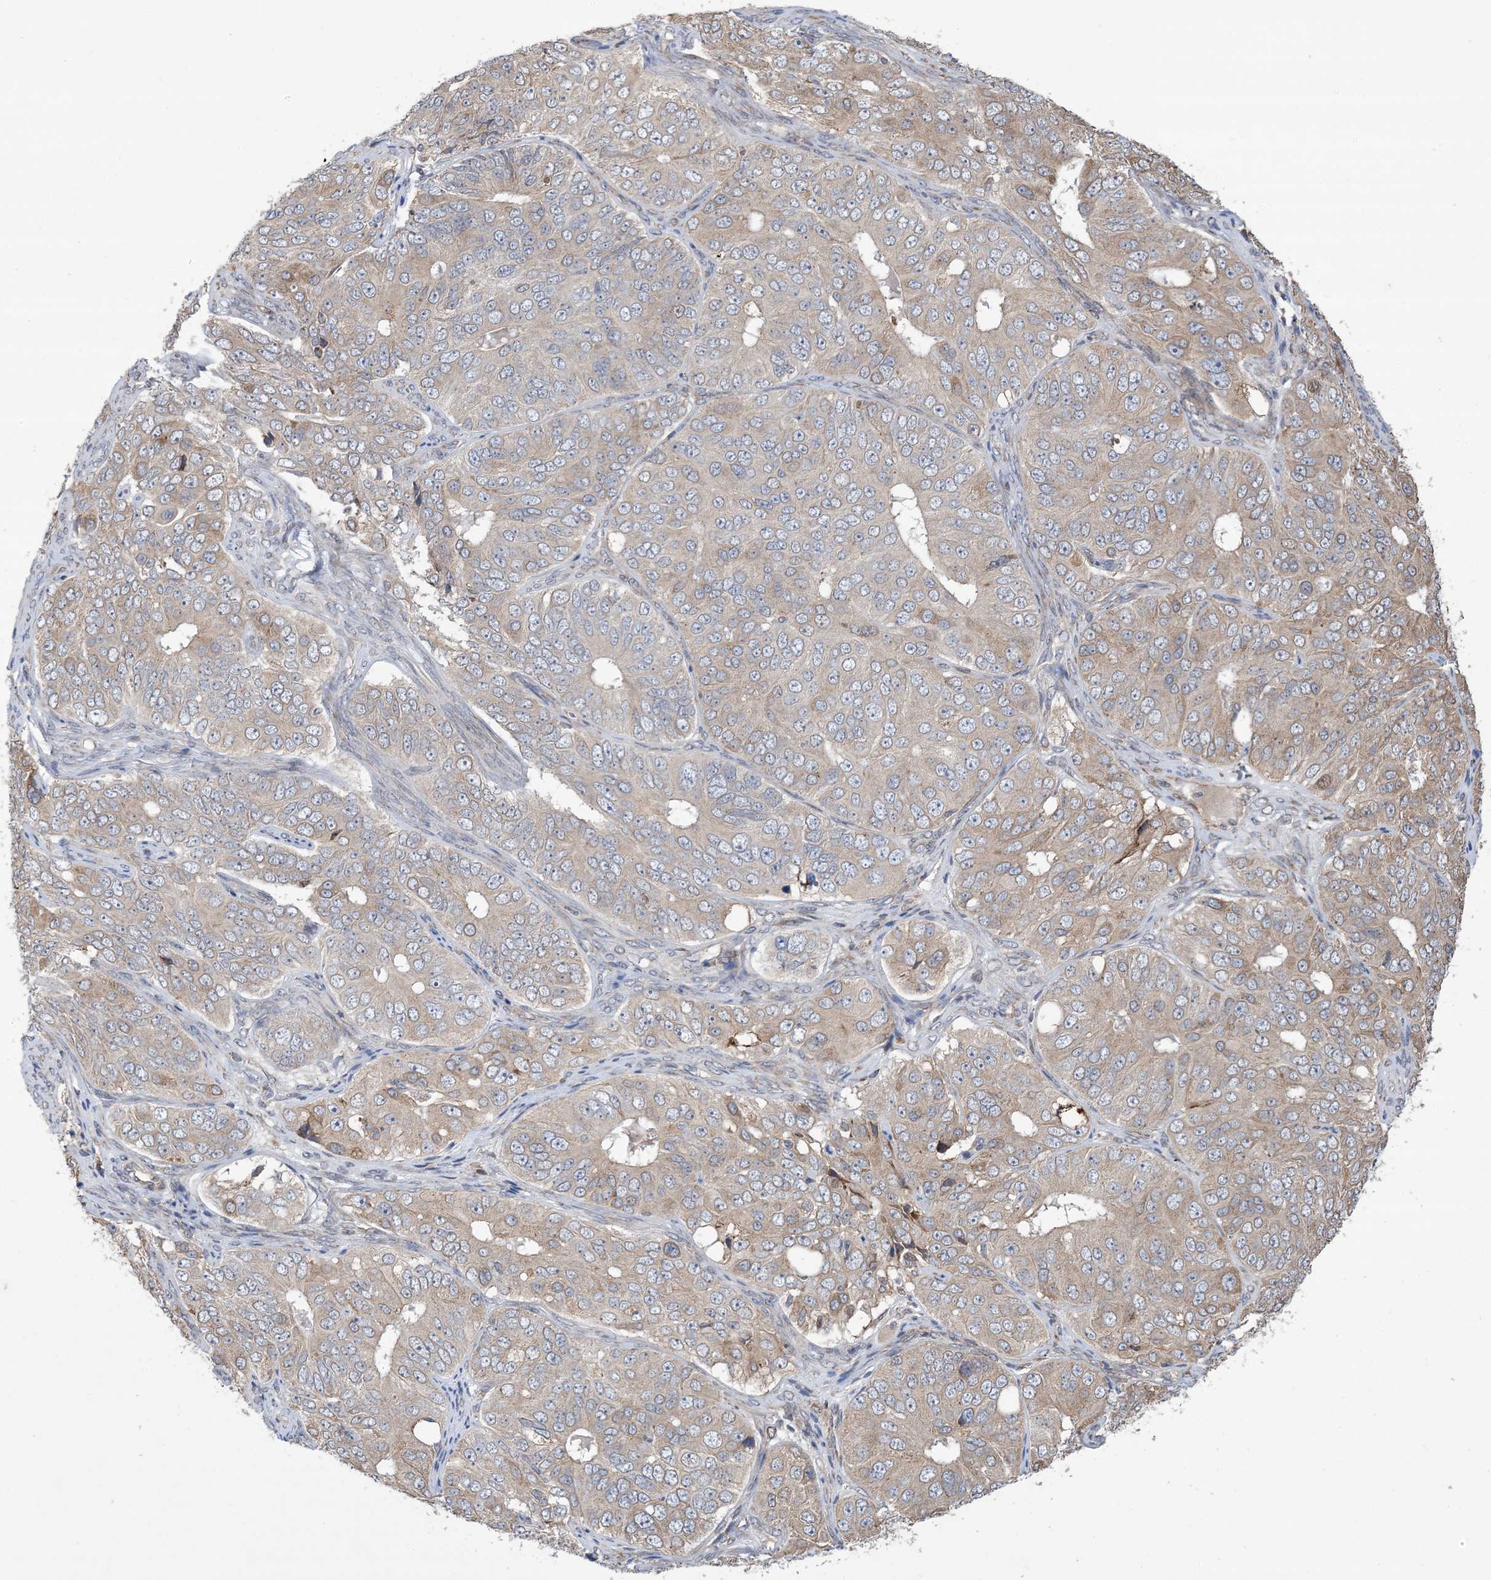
{"staining": {"intensity": "moderate", "quantity": "<25%", "location": "cytoplasmic/membranous"}, "tissue": "ovarian cancer", "cell_type": "Tumor cells", "image_type": "cancer", "snomed": [{"axis": "morphology", "description": "Carcinoma, endometroid"}, {"axis": "topography", "description": "Ovary"}], "caption": "Brown immunohistochemical staining in human ovarian cancer (endometroid carcinoma) exhibits moderate cytoplasmic/membranous positivity in about <25% of tumor cells.", "gene": "CLEC16A", "patient": {"sex": "female", "age": 51}}